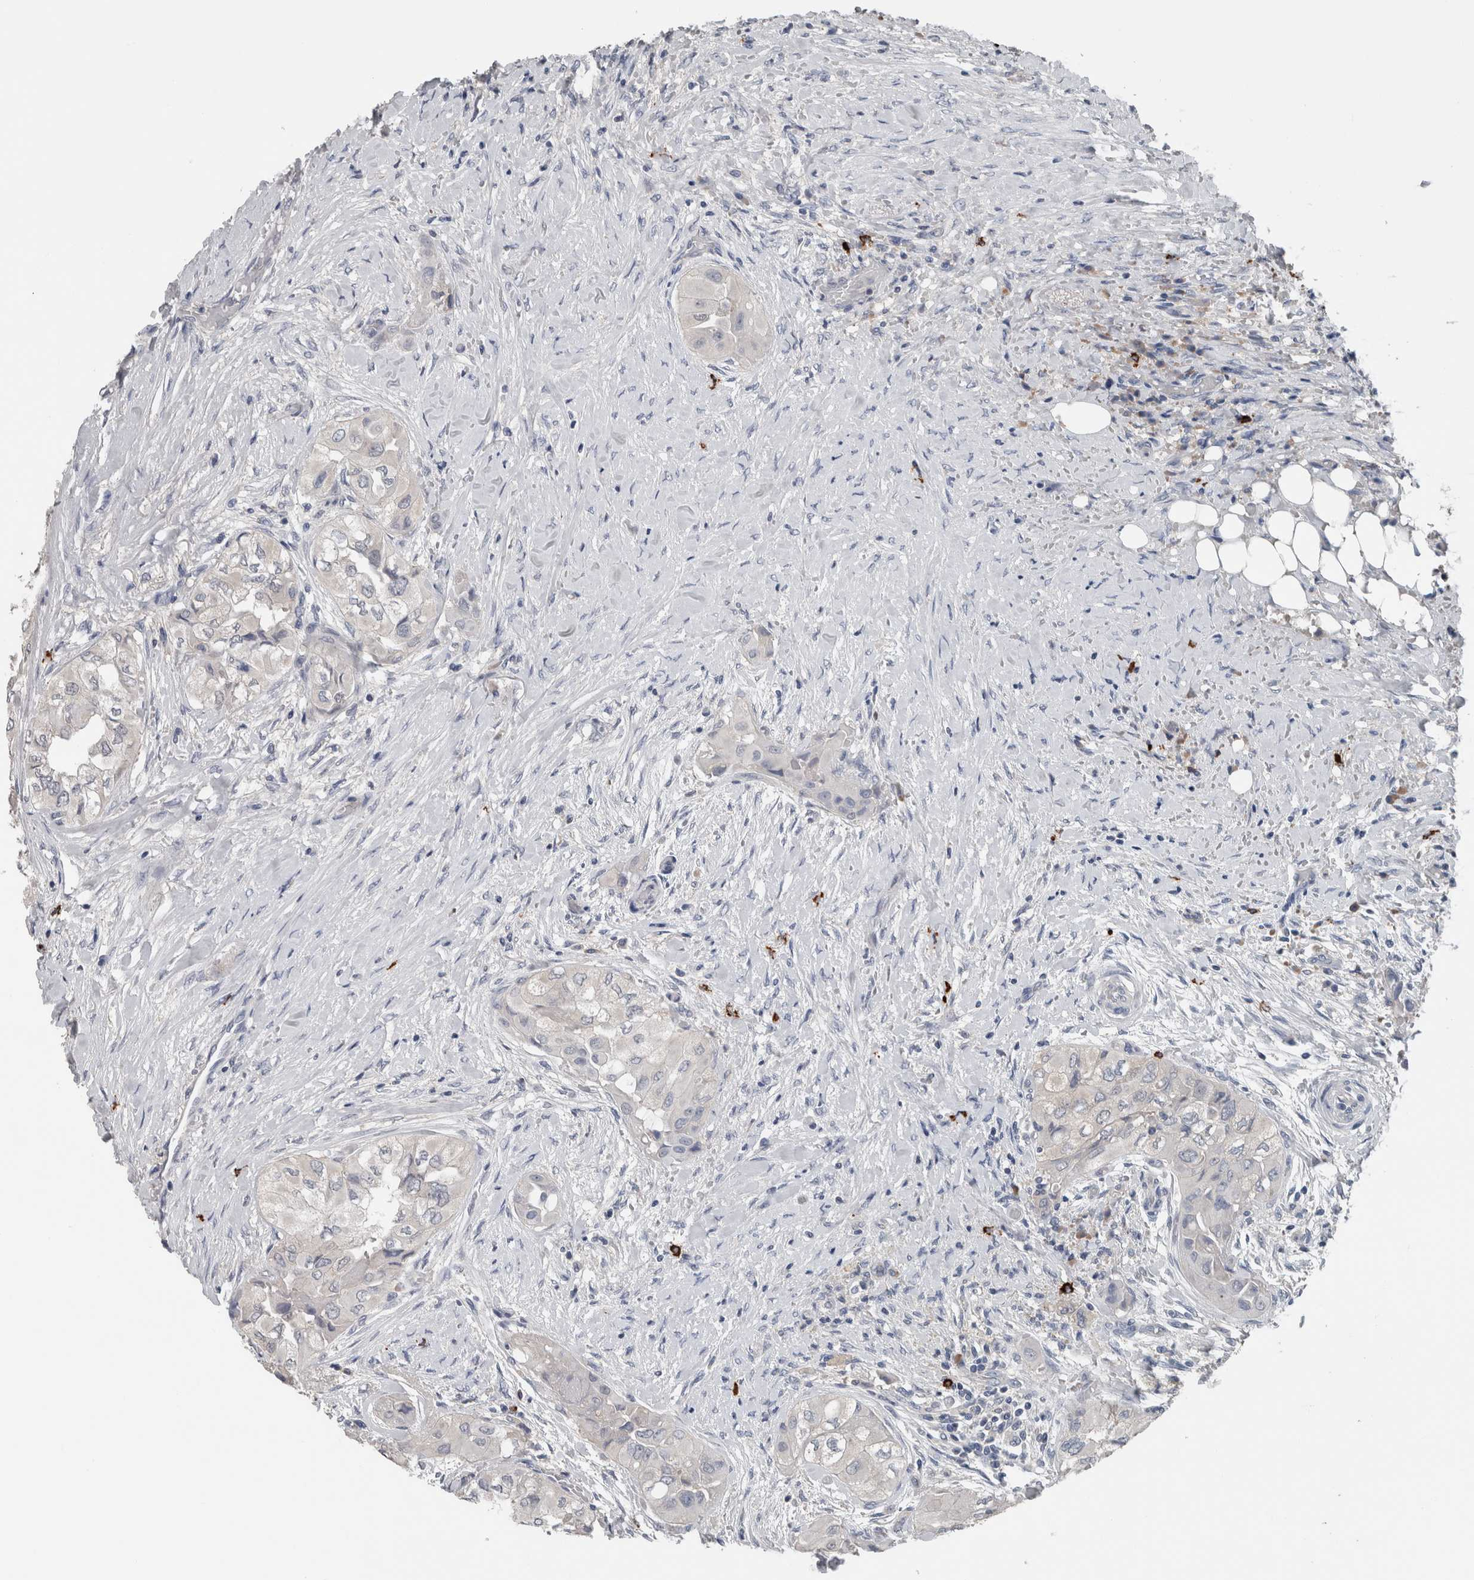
{"staining": {"intensity": "negative", "quantity": "none", "location": "none"}, "tissue": "thyroid cancer", "cell_type": "Tumor cells", "image_type": "cancer", "snomed": [{"axis": "morphology", "description": "Papillary adenocarcinoma, NOS"}, {"axis": "topography", "description": "Thyroid gland"}], "caption": "There is no significant staining in tumor cells of papillary adenocarcinoma (thyroid).", "gene": "CRNN", "patient": {"sex": "female", "age": 59}}